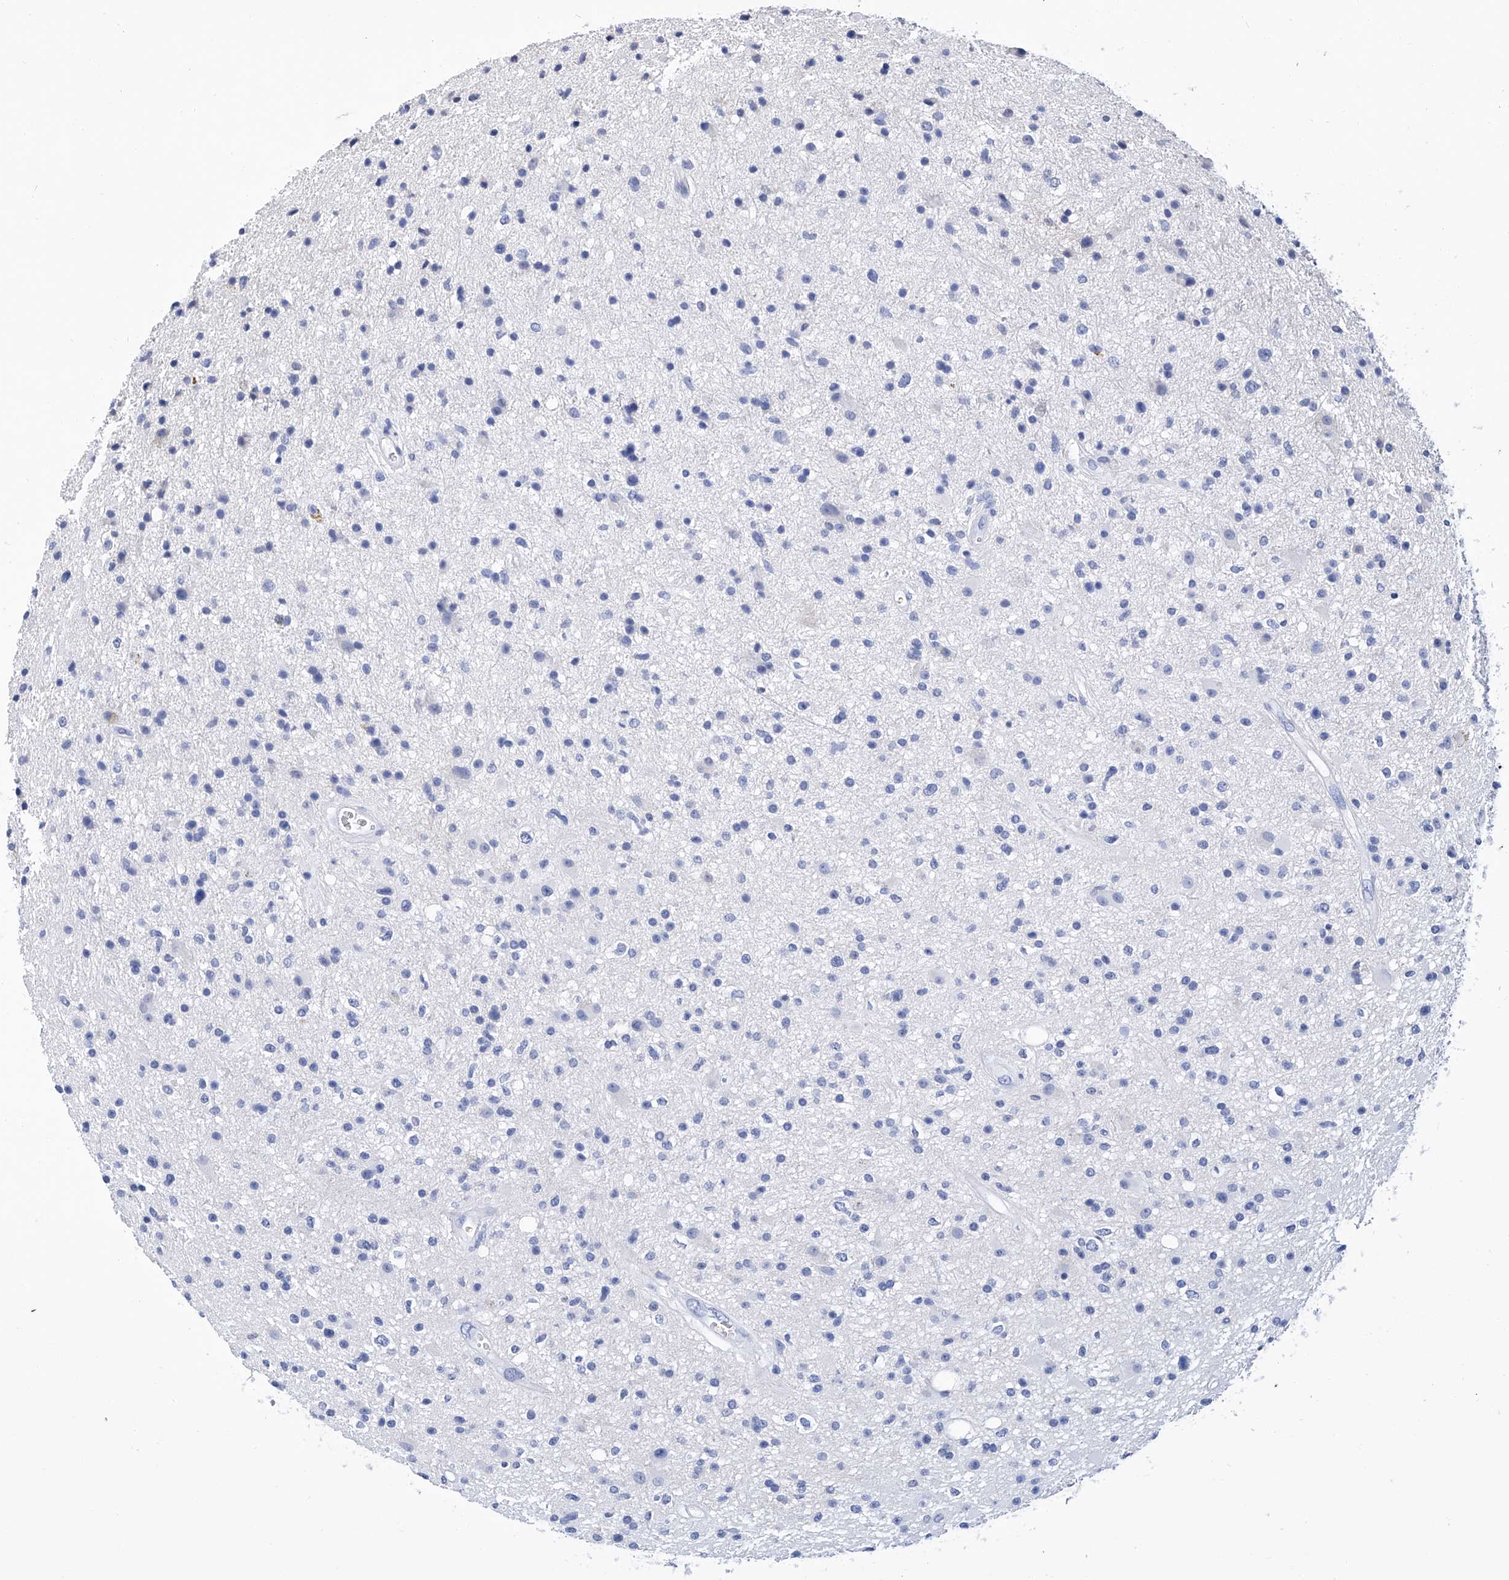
{"staining": {"intensity": "negative", "quantity": "none", "location": "none"}, "tissue": "glioma", "cell_type": "Tumor cells", "image_type": "cancer", "snomed": [{"axis": "morphology", "description": "Glioma, malignant, High grade"}, {"axis": "topography", "description": "Brain"}], "caption": "There is no significant positivity in tumor cells of glioma.", "gene": "GPT", "patient": {"sex": "male", "age": 33}}